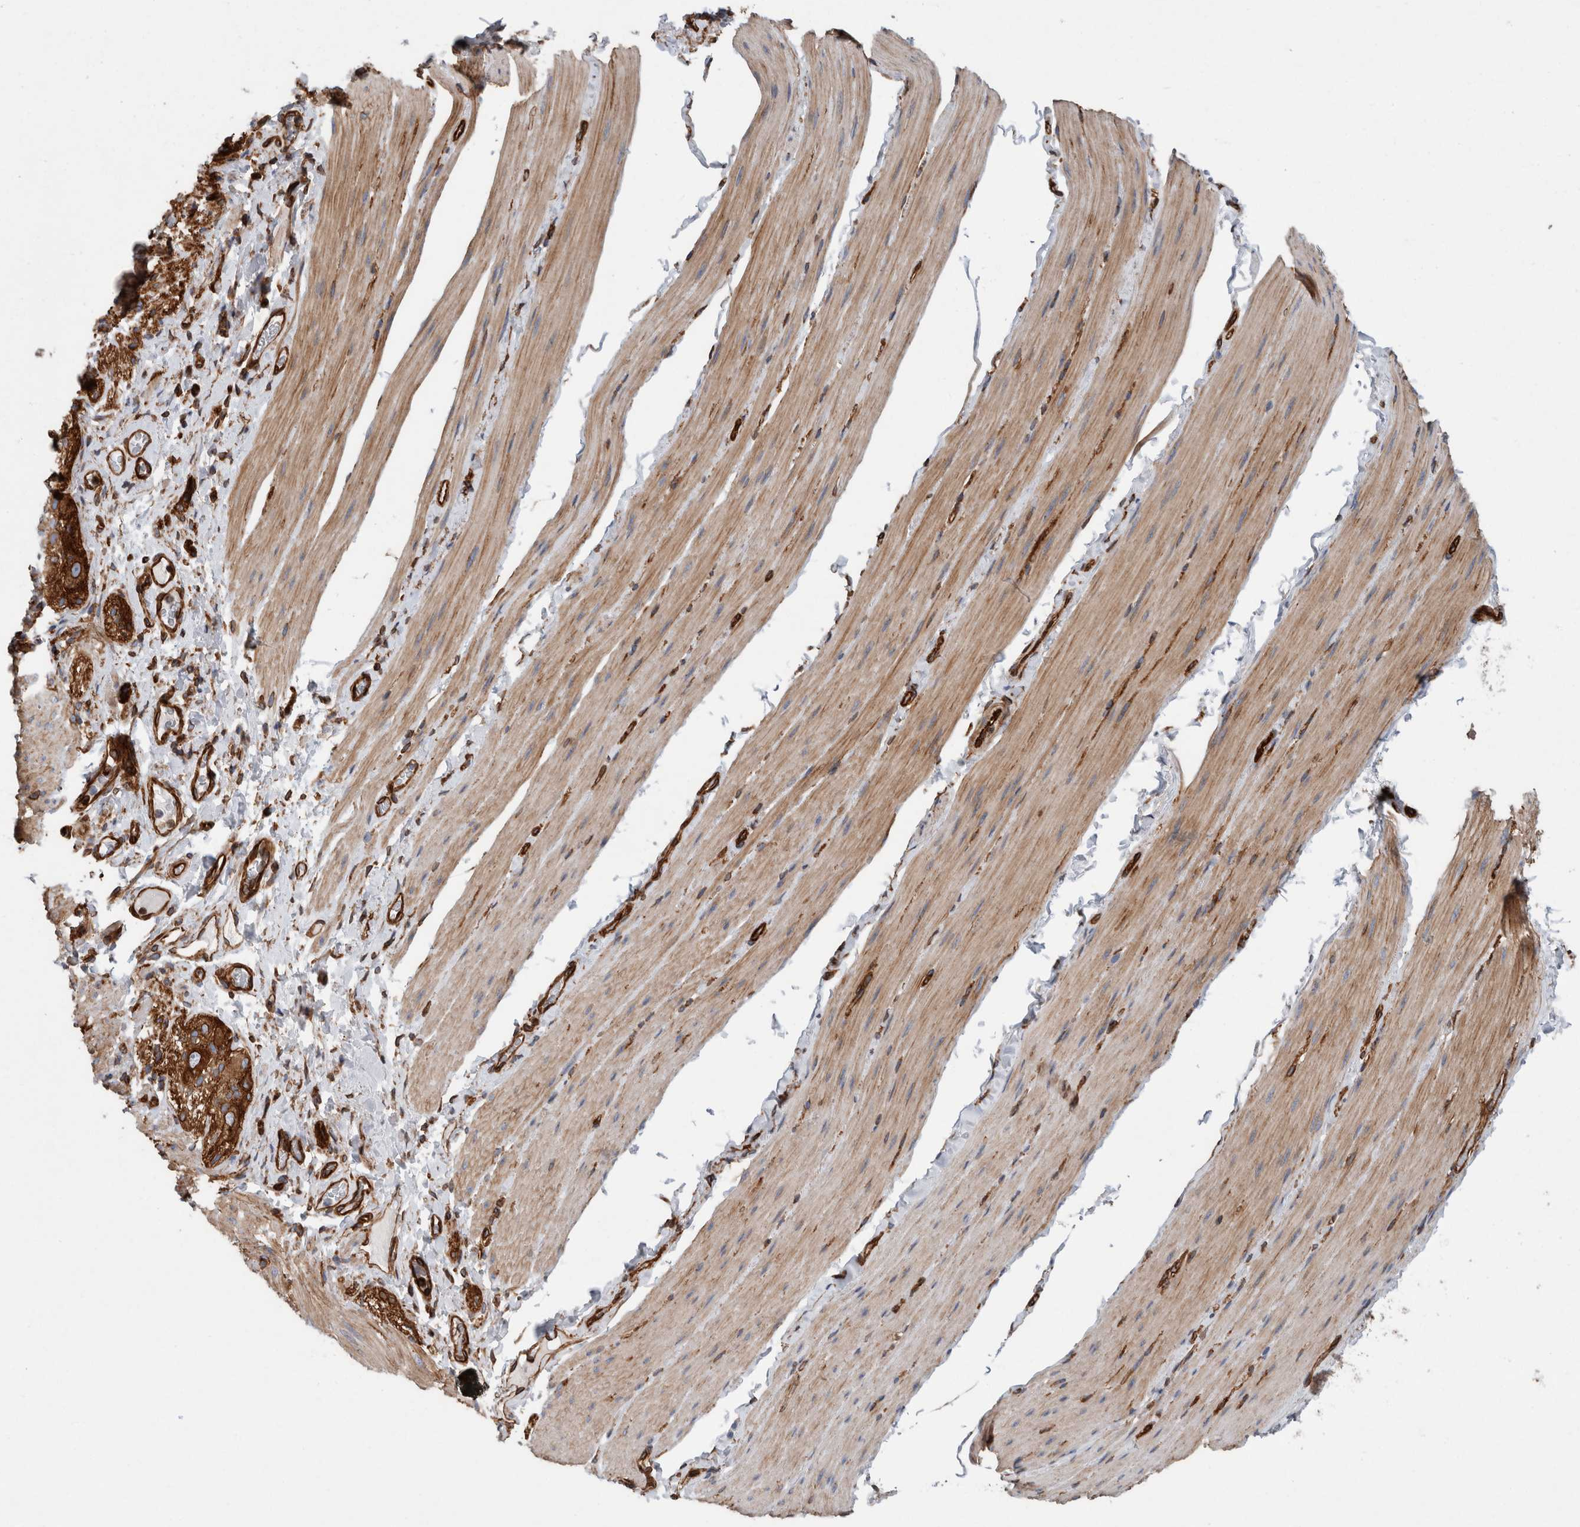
{"staining": {"intensity": "moderate", "quantity": "25%-75%", "location": "cytoplasmic/membranous"}, "tissue": "smooth muscle", "cell_type": "Smooth muscle cells", "image_type": "normal", "snomed": [{"axis": "morphology", "description": "Normal tissue, NOS"}, {"axis": "topography", "description": "Smooth muscle"}, {"axis": "topography", "description": "Small intestine"}], "caption": "Immunohistochemistry histopathology image of benign smooth muscle: human smooth muscle stained using immunohistochemistry (IHC) reveals medium levels of moderate protein expression localized specifically in the cytoplasmic/membranous of smooth muscle cells, appearing as a cytoplasmic/membranous brown color.", "gene": "PLEC", "patient": {"sex": "female", "age": 84}}